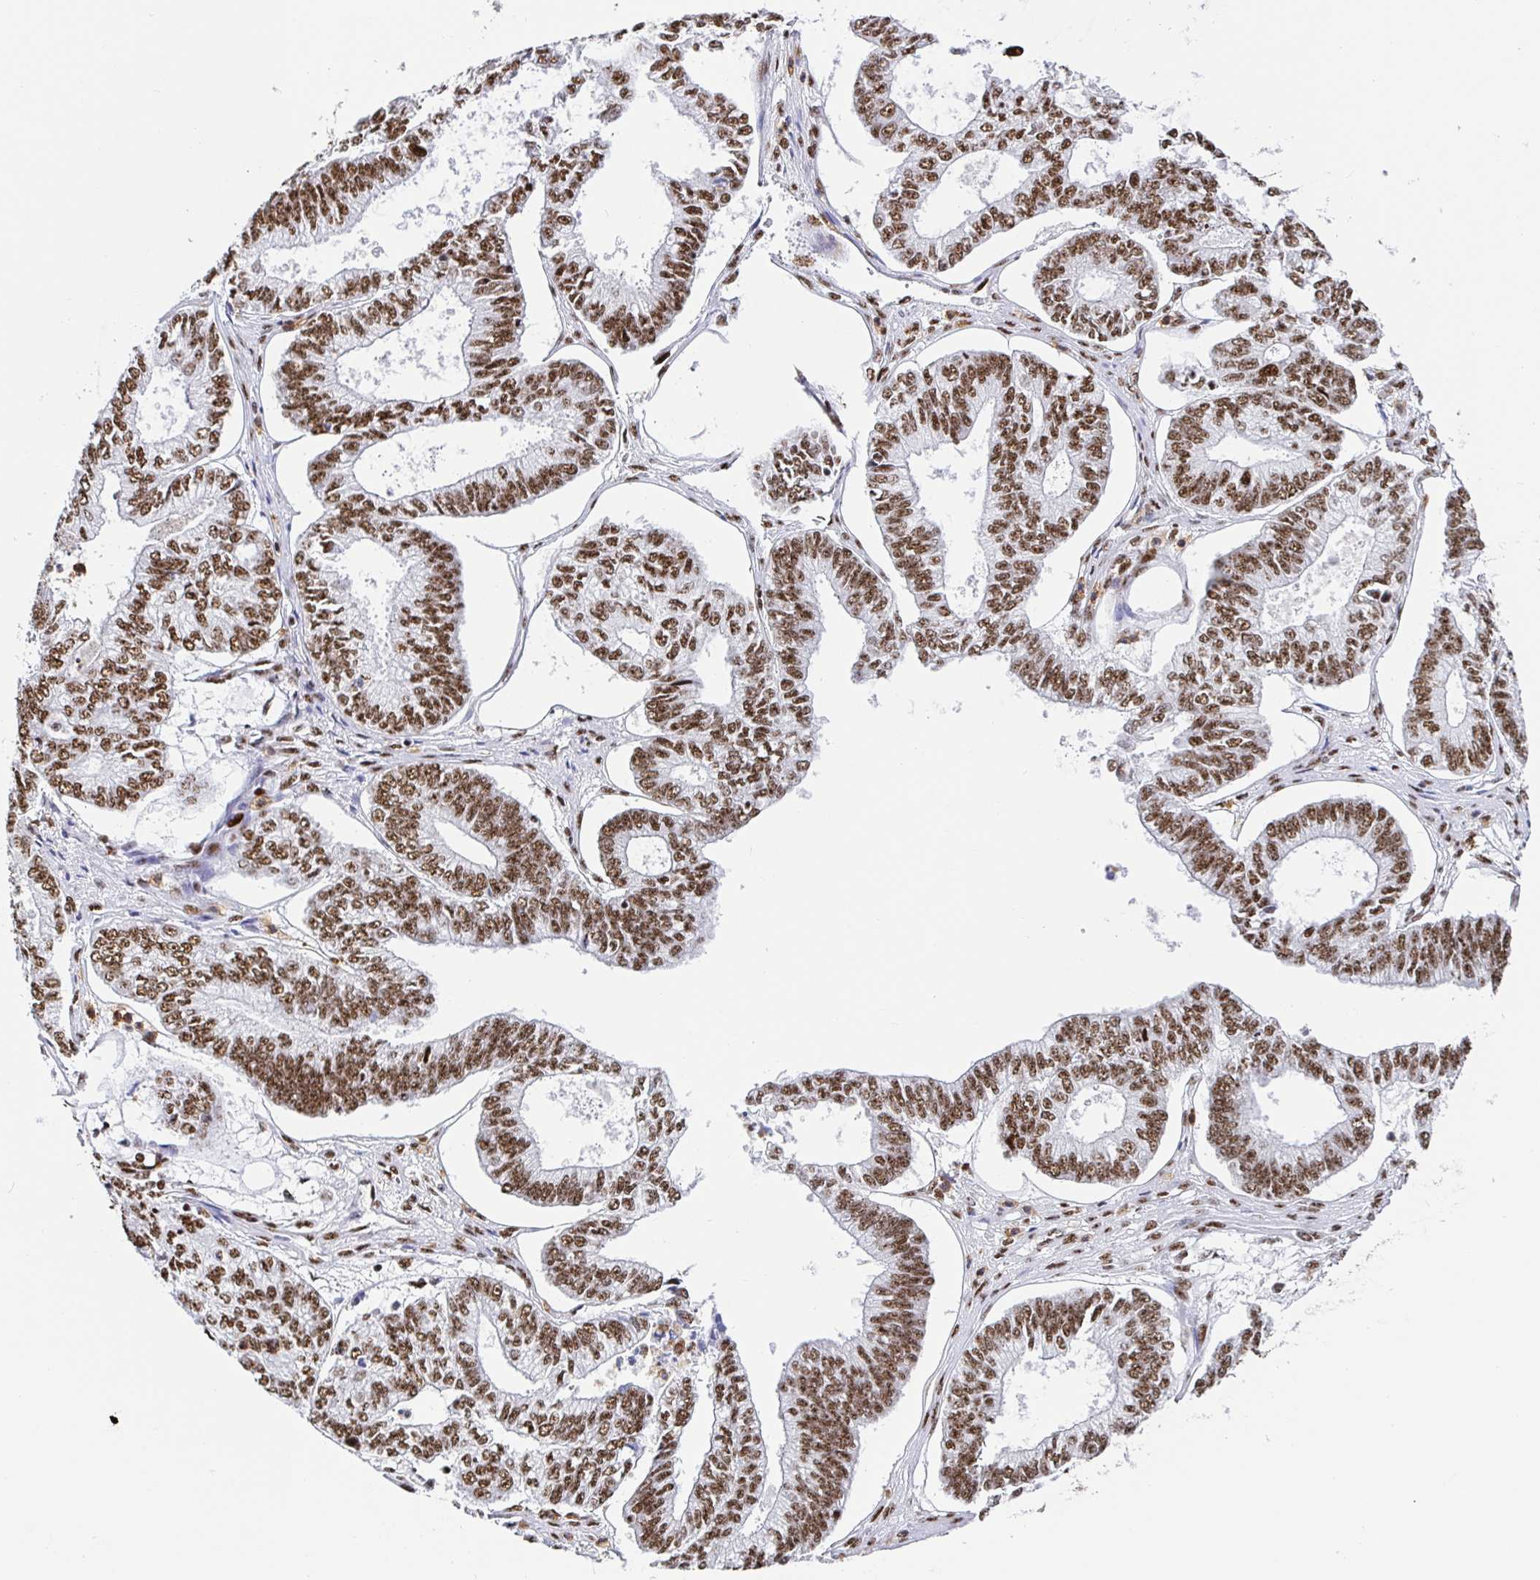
{"staining": {"intensity": "moderate", "quantity": ">75%", "location": "nuclear"}, "tissue": "ovarian cancer", "cell_type": "Tumor cells", "image_type": "cancer", "snomed": [{"axis": "morphology", "description": "Carcinoma, endometroid"}, {"axis": "topography", "description": "Ovary"}], "caption": "This is an image of immunohistochemistry (IHC) staining of ovarian endometroid carcinoma, which shows moderate expression in the nuclear of tumor cells.", "gene": "SETD5", "patient": {"sex": "female", "age": 64}}